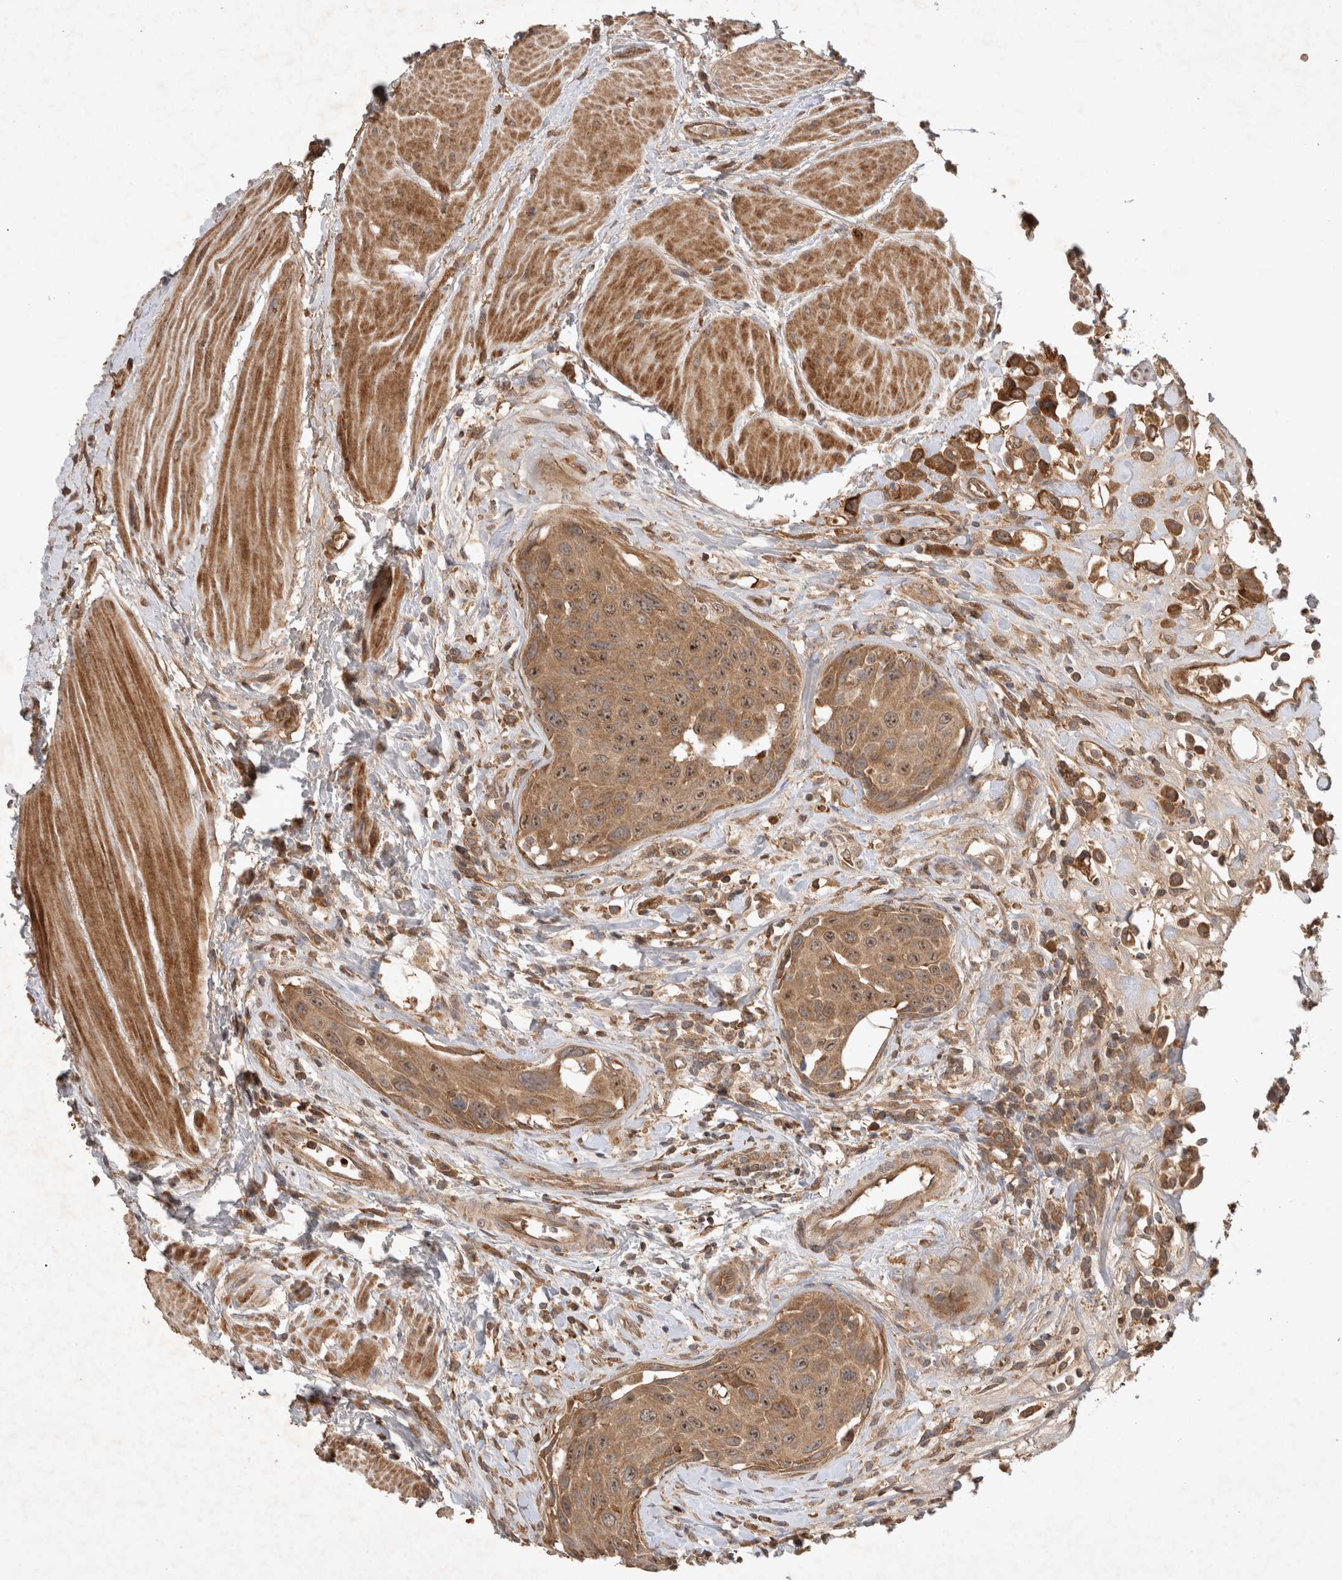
{"staining": {"intensity": "strong", "quantity": ">75%", "location": "cytoplasmic/membranous,nuclear"}, "tissue": "urothelial cancer", "cell_type": "Tumor cells", "image_type": "cancer", "snomed": [{"axis": "morphology", "description": "Urothelial carcinoma, High grade"}, {"axis": "topography", "description": "Urinary bladder"}], "caption": "Immunohistochemistry of human urothelial cancer shows high levels of strong cytoplasmic/membranous and nuclear positivity in about >75% of tumor cells. (Stains: DAB (3,3'-diaminobenzidine) in brown, nuclei in blue, Microscopy: brightfield microscopy at high magnification).", "gene": "FAM221A", "patient": {"sex": "male", "age": 50}}